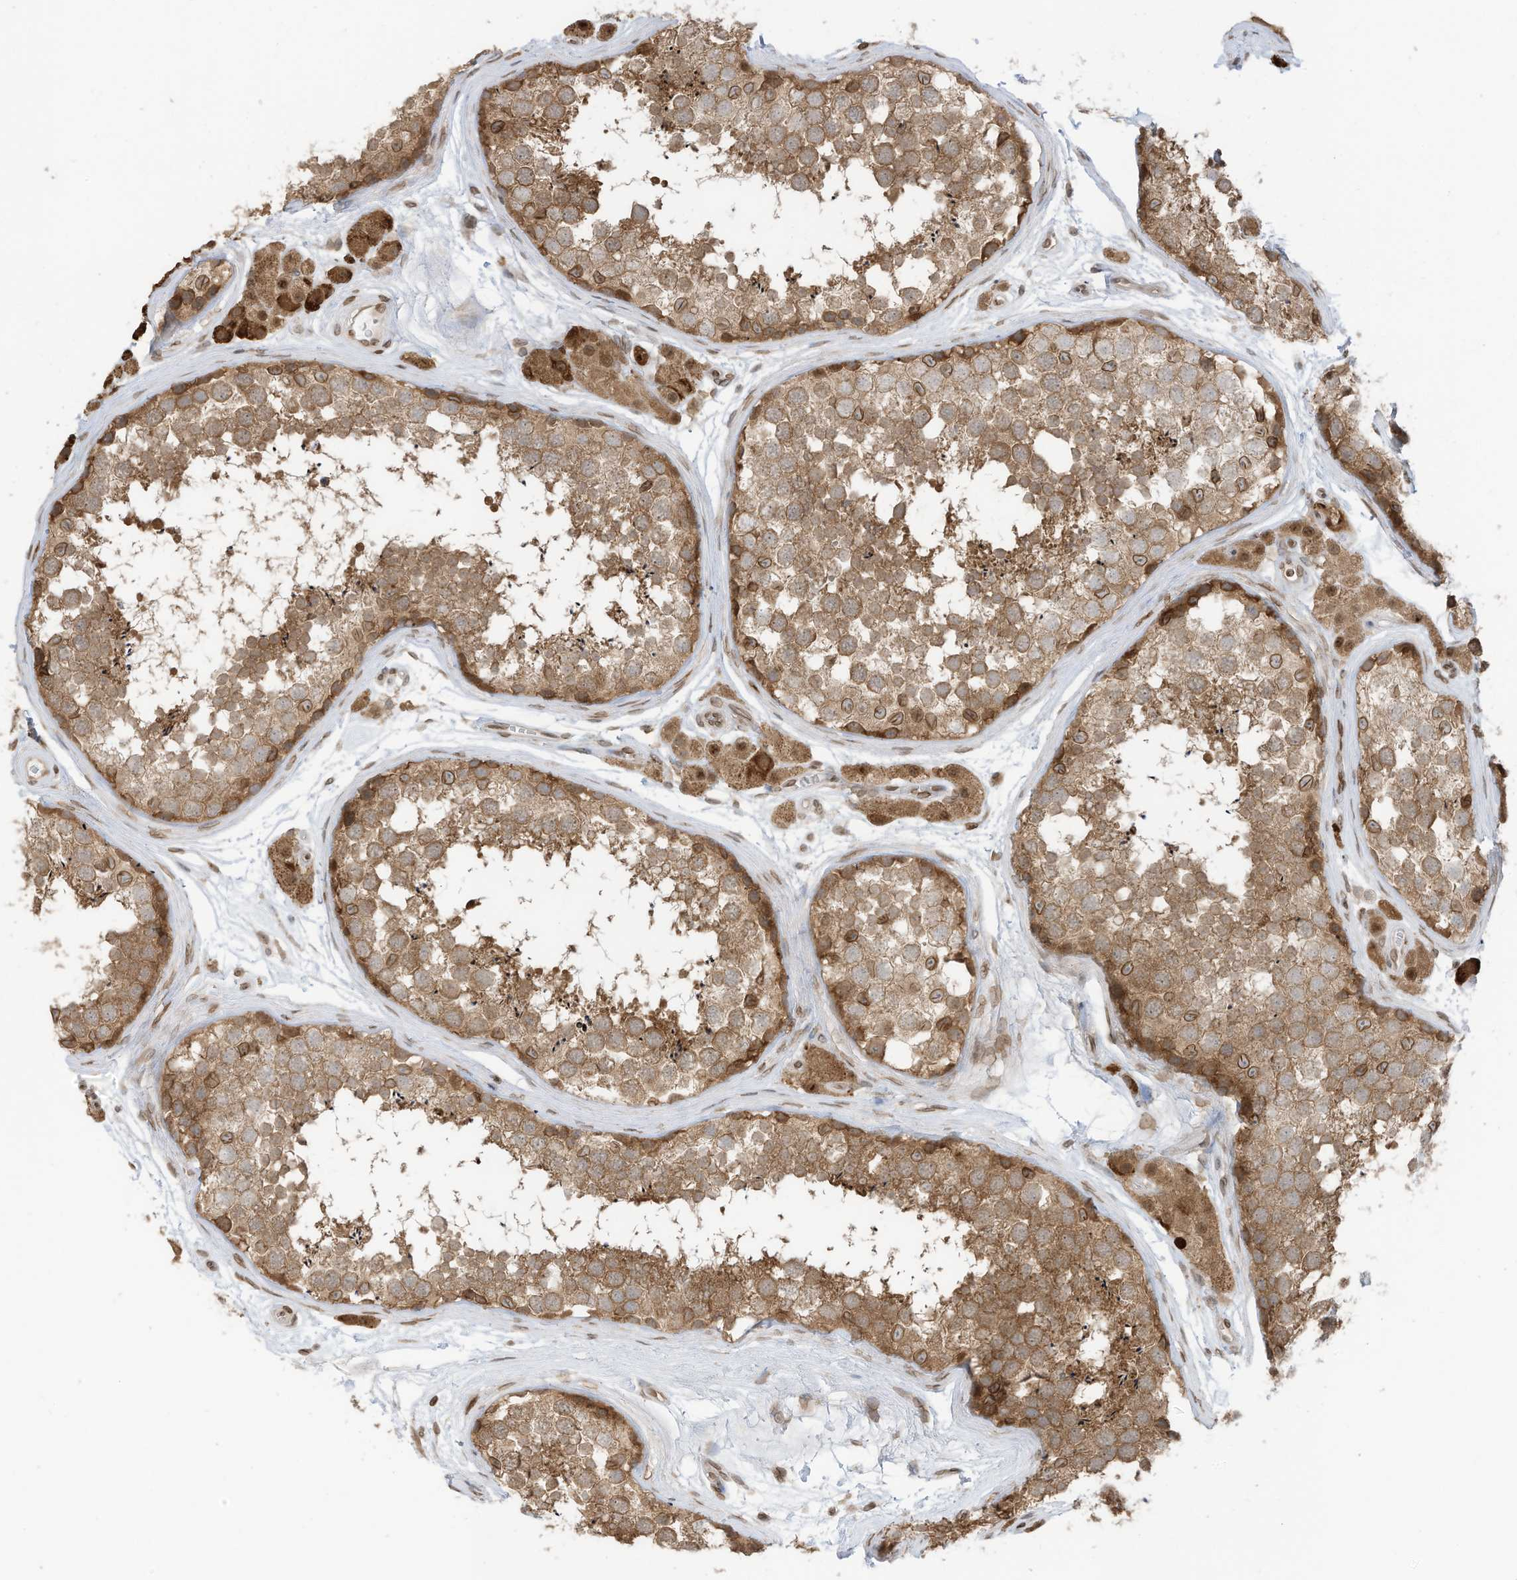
{"staining": {"intensity": "moderate", "quantity": ">75%", "location": "cytoplasmic/membranous,nuclear"}, "tissue": "testis", "cell_type": "Cells in seminiferous ducts", "image_type": "normal", "snomed": [{"axis": "morphology", "description": "Normal tissue, NOS"}, {"axis": "topography", "description": "Testis"}], "caption": "Immunohistochemistry histopathology image of benign human testis stained for a protein (brown), which reveals medium levels of moderate cytoplasmic/membranous,nuclear staining in approximately >75% of cells in seminiferous ducts.", "gene": "RABL3", "patient": {"sex": "male", "age": 56}}